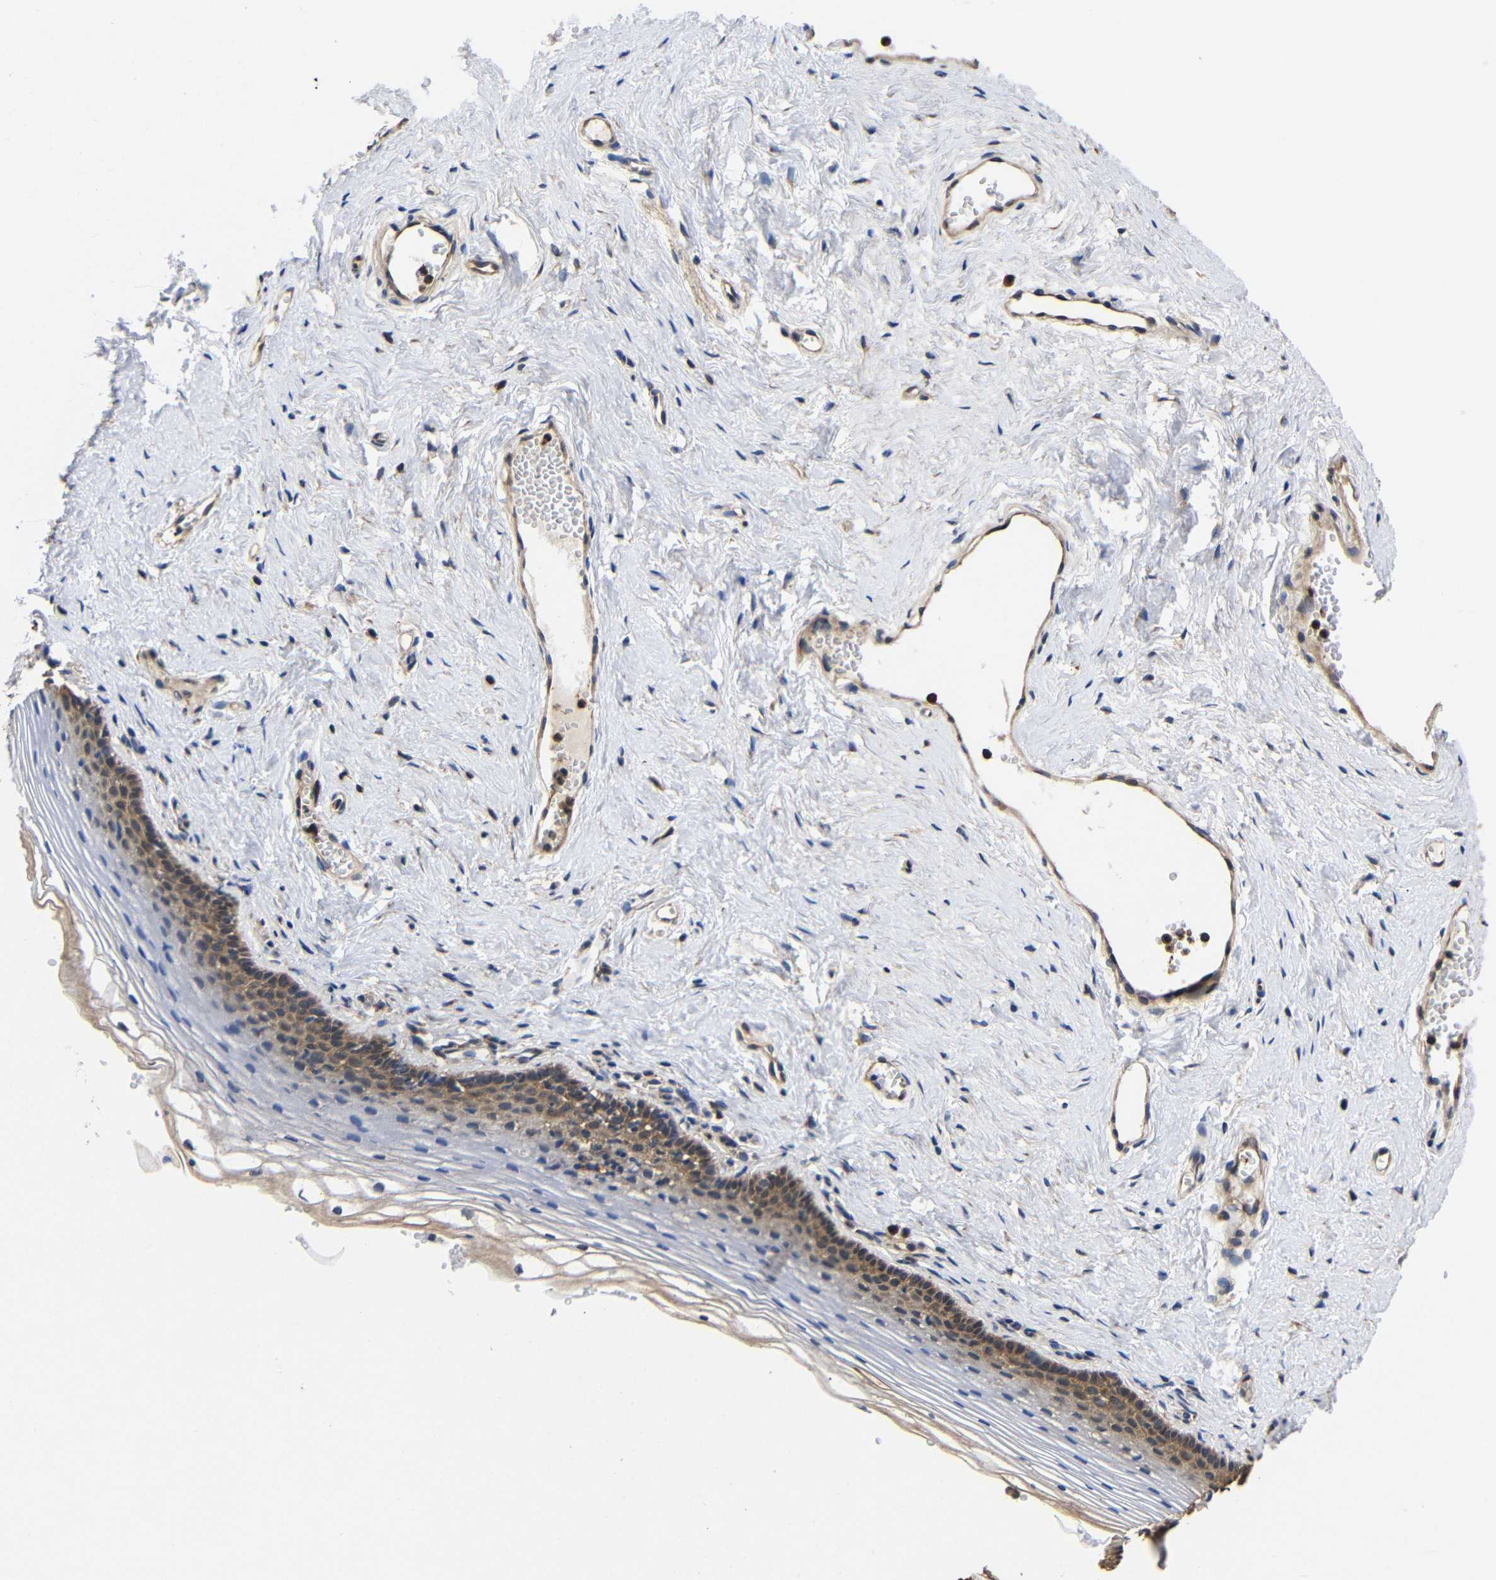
{"staining": {"intensity": "moderate", "quantity": "25%-75%", "location": "cytoplasmic/membranous"}, "tissue": "vagina", "cell_type": "Squamous epithelial cells", "image_type": "normal", "snomed": [{"axis": "morphology", "description": "Normal tissue, NOS"}, {"axis": "topography", "description": "Vagina"}], "caption": "The immunohistochemical stain labels moderate cytoplasmic/membranous expression in squamous epithelial cells of normal vagina.", "gene": "LRRCC1", "patient": {"sex": "female", "age": 32}}